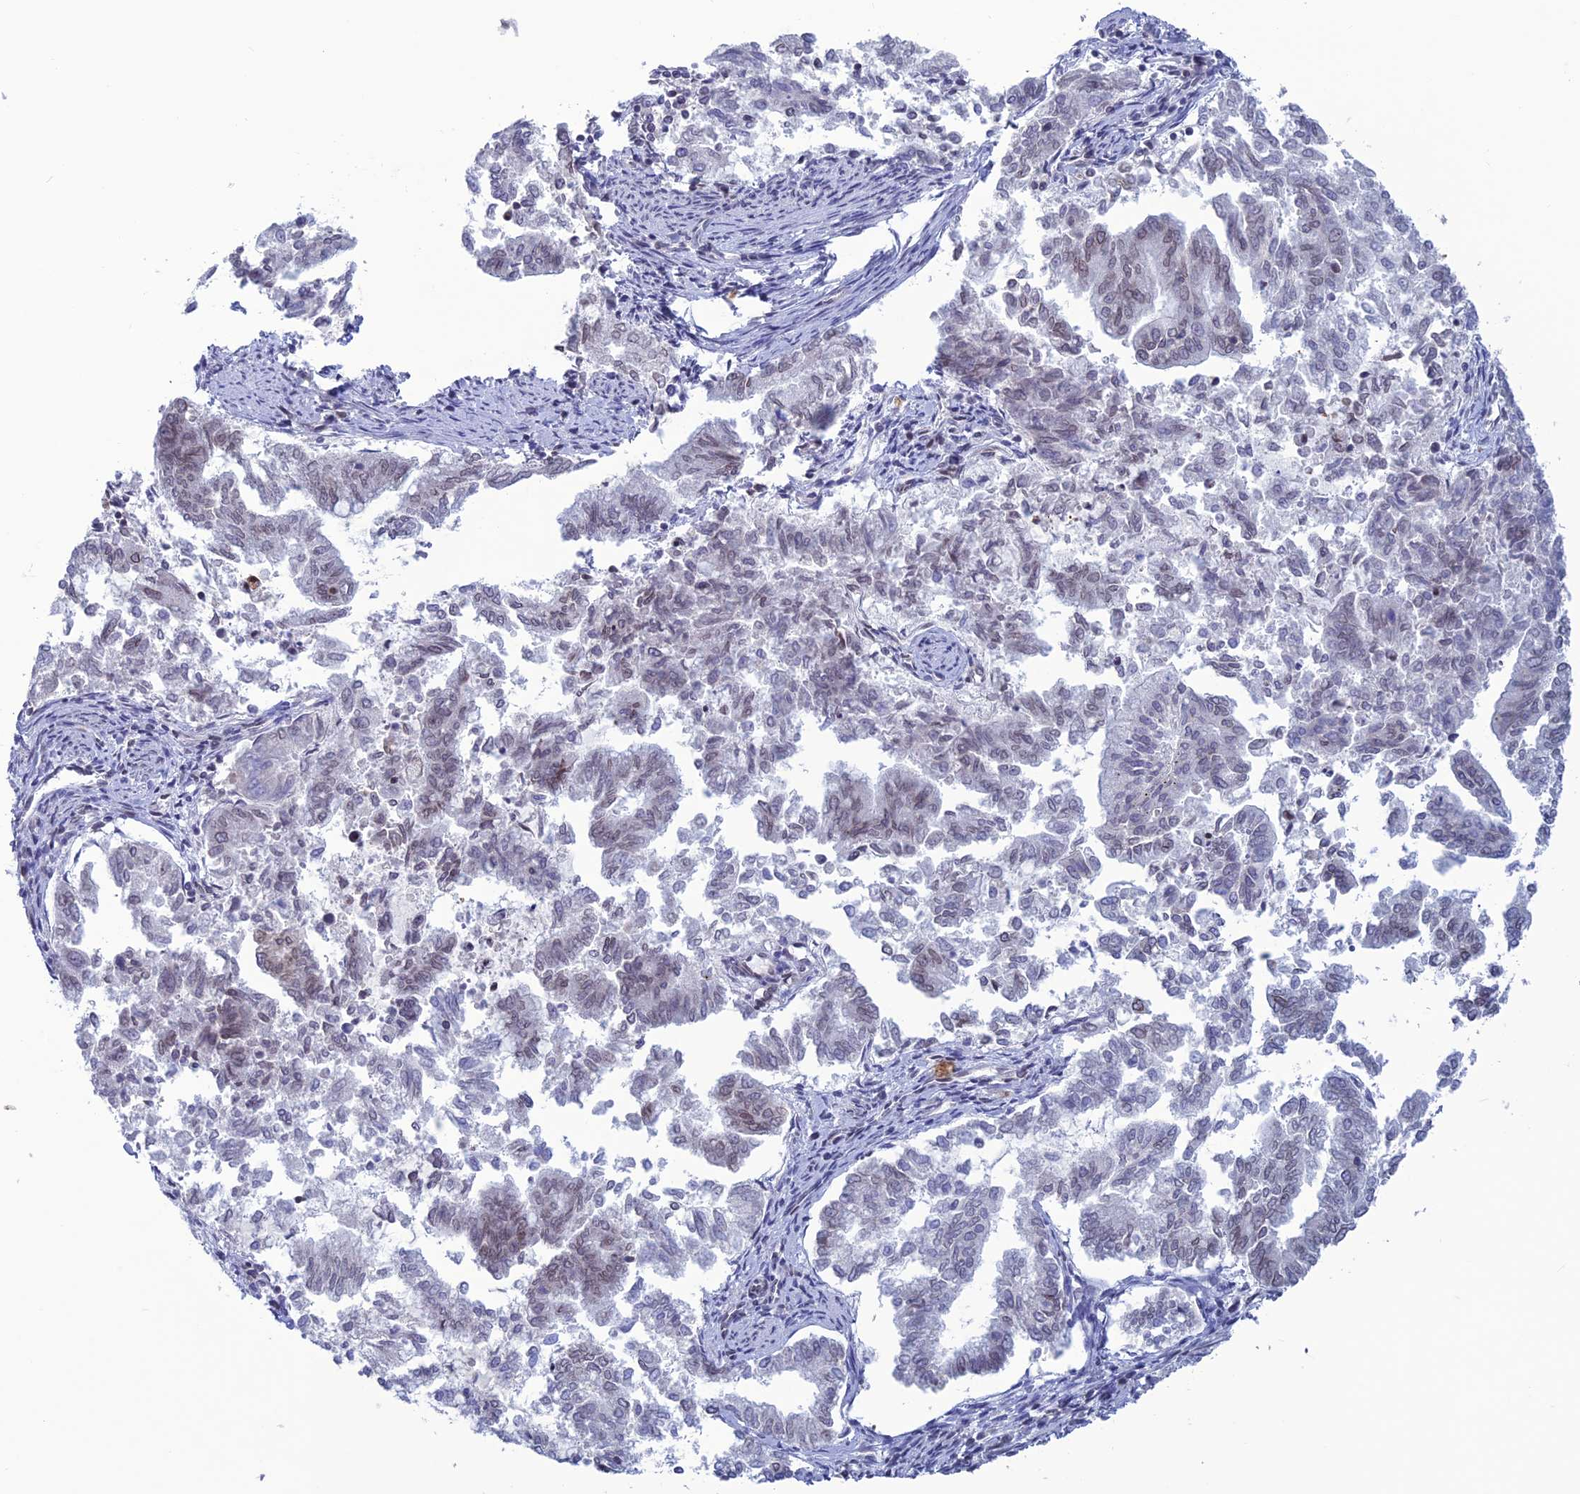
{"staining": {"intensity": "weak", "quantity": "<25%", "location": "nuclear"}, "tissue": "endometrial cancer", "cell_type": "Tumor cells", "image_type": "cancer", "snomed": [{"axis": "morphology", "description": "Adenocarcinoma, NOS"}, {"axis": "topography", "description": "Endometrium"}], "caption": "Immunohistochemistry (IHC) of adenocarcinoma (endometrial) displays no expression in tumor cells. The staining was performed using DAB (3,3'-diaminobenzidine) to visualize the protein expression in brown, while the nuclei were stained in blue with hematoxylin (Magnification: 20x).", "gene": "WDR46", "patient": {"sex": "female", "age": 79}}